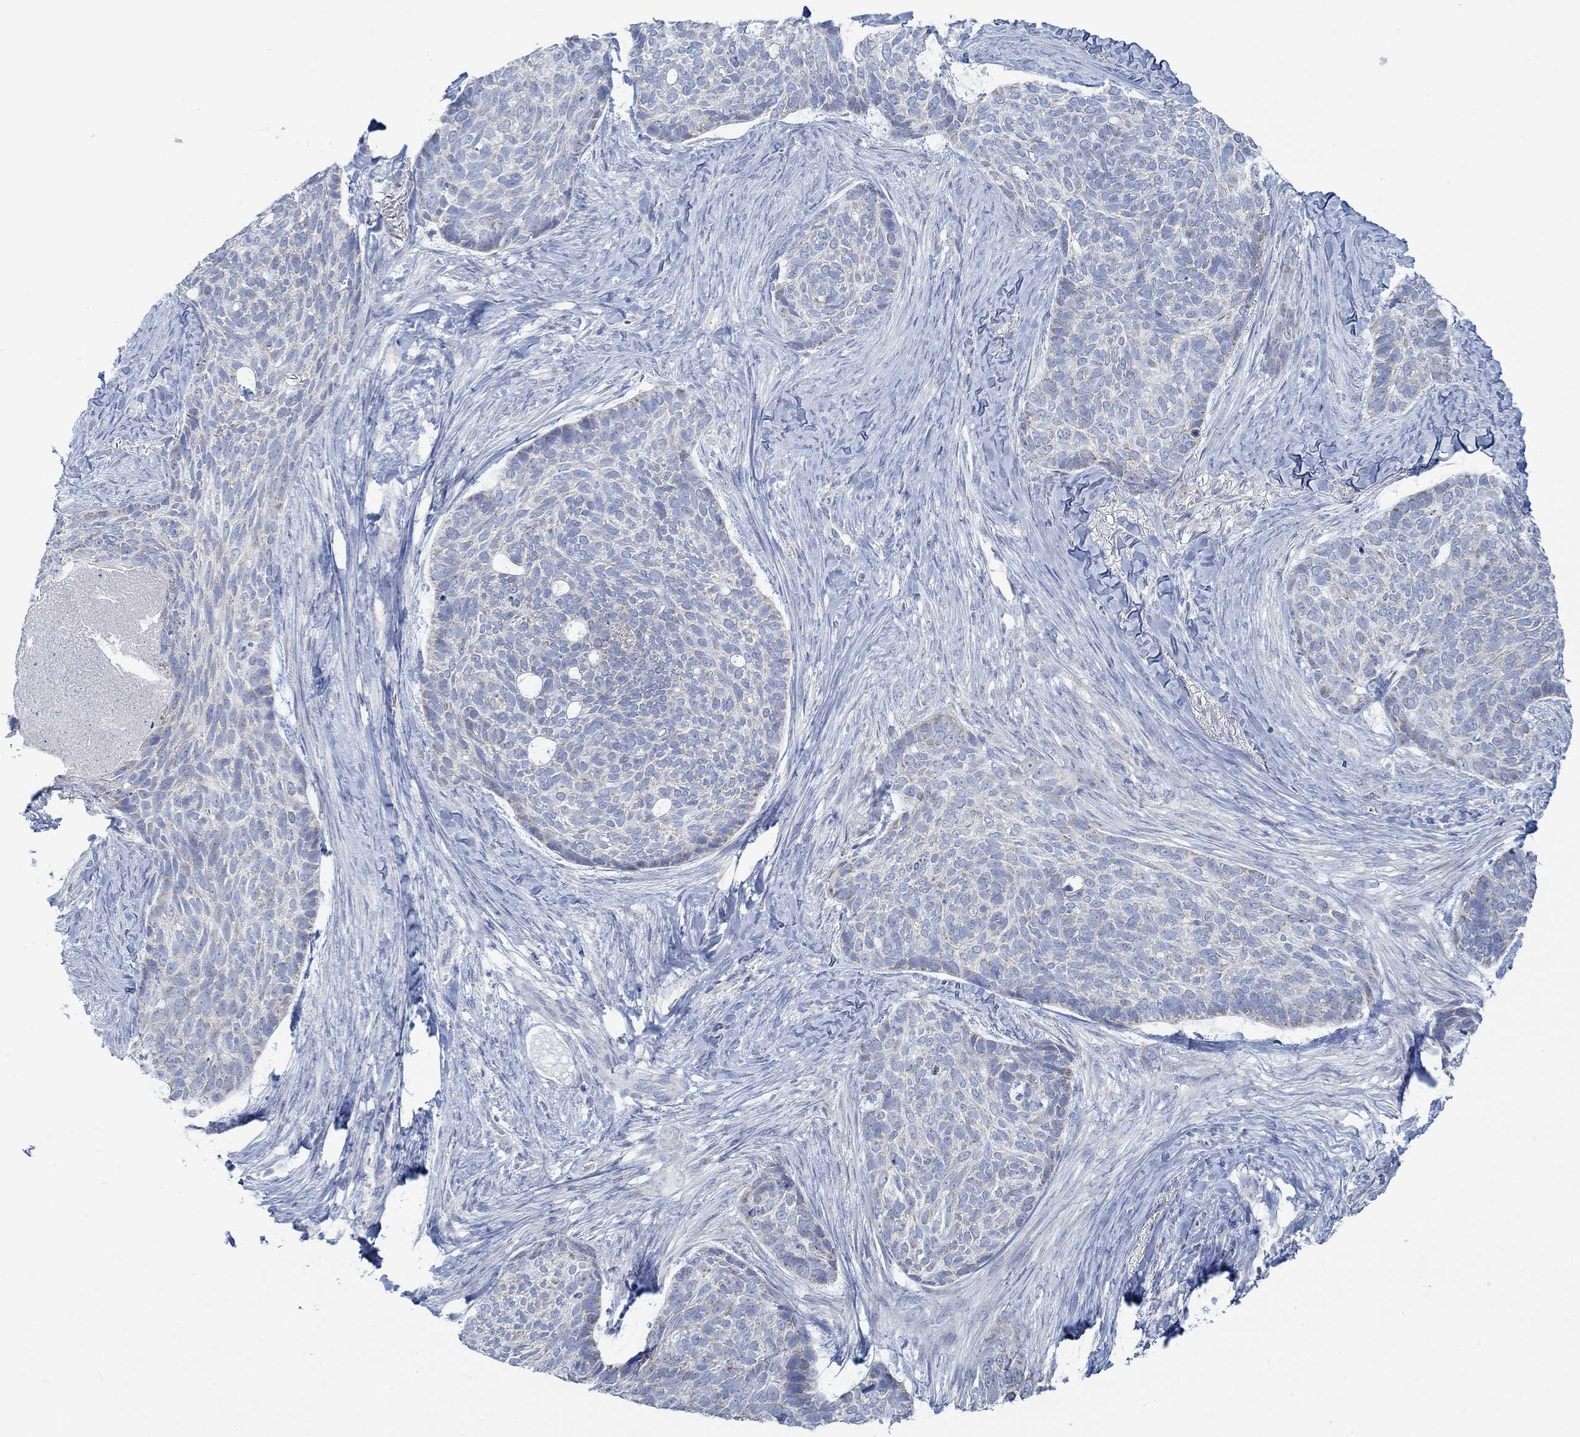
{"staining": {"intensity": "moderate", "quantity": "<25%", "location": "cytoplasmic/membranous"}, "tissue": "skin cancer", "cell_type": "Tumor cells", "image_type": "cancer", "snomed": [{"axis": "morphology", "description": "Basal cell carcinoma"}, {"axis": "topography", "description": "Skin"}], "caption": "Immunohistochemical staining of human basal cell carcinoma (skin) reveals low levels of moderate cytoplasmic/membranous protein staining in approximately <25% of tumor cells.", "gene": "GLOD5", "patient": {"sex": "female", "age": 69}}